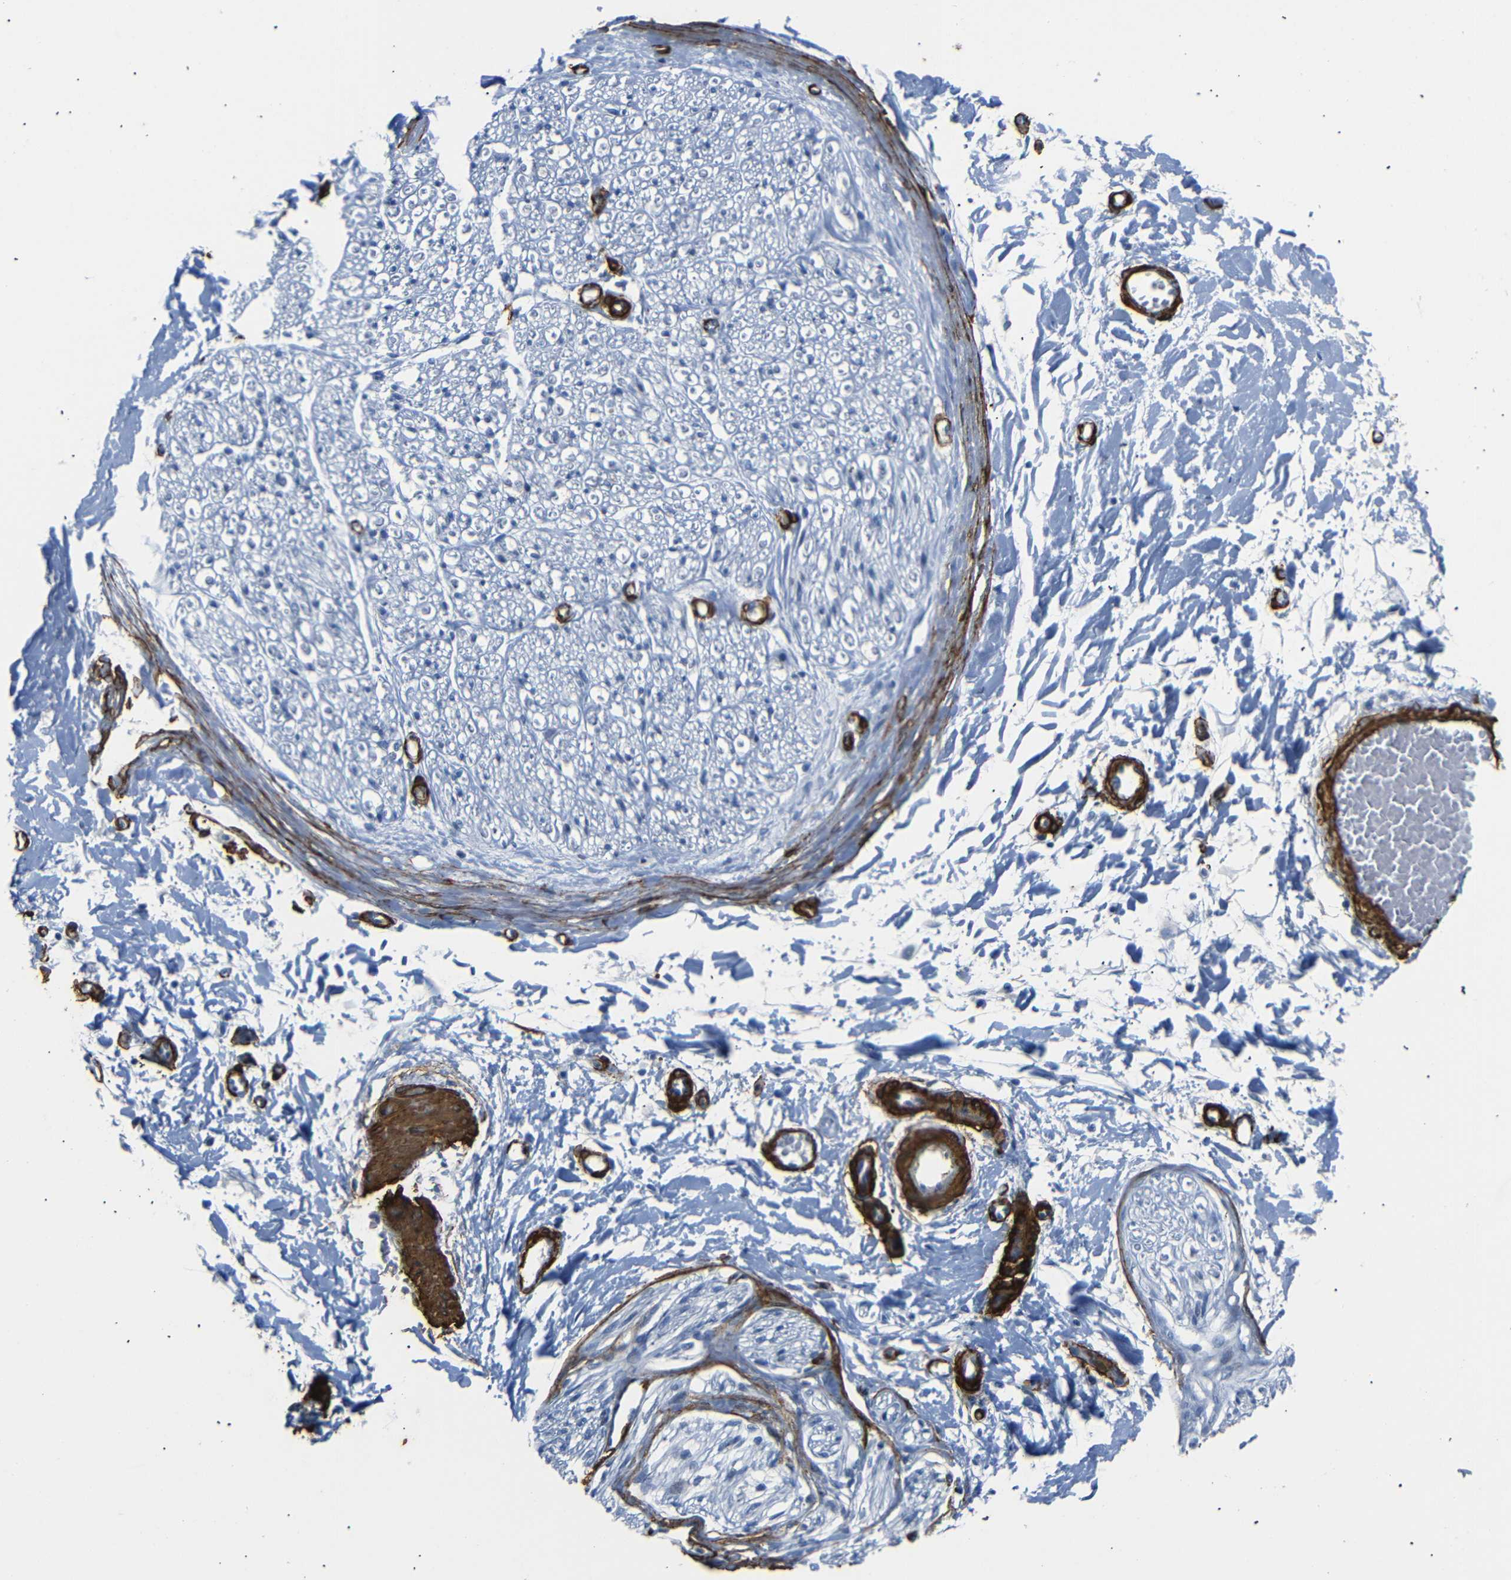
{"staining": {"intensity": "negative", "quantity": "none", "location": "none"}, "tissue": "adipose tissue", "cell_type": "Adipocytes", "image_type": "normal", "snomed": [{"axis": "morphology", "description": "Normal tissue, NOS"}, {"axis": "morphology", "description": "Squamous cell carcinoma, NOS"}, {"axis": "topography", "description": "Skin"}, {"axis": "topography", "description": "Peripheral nerve tissue"}], "caption": "Image shows no protein expression in adipocytes of benign adipose tissue.", "gene": "ACTA2", "patient": {"sex": "male", "age": 83}}